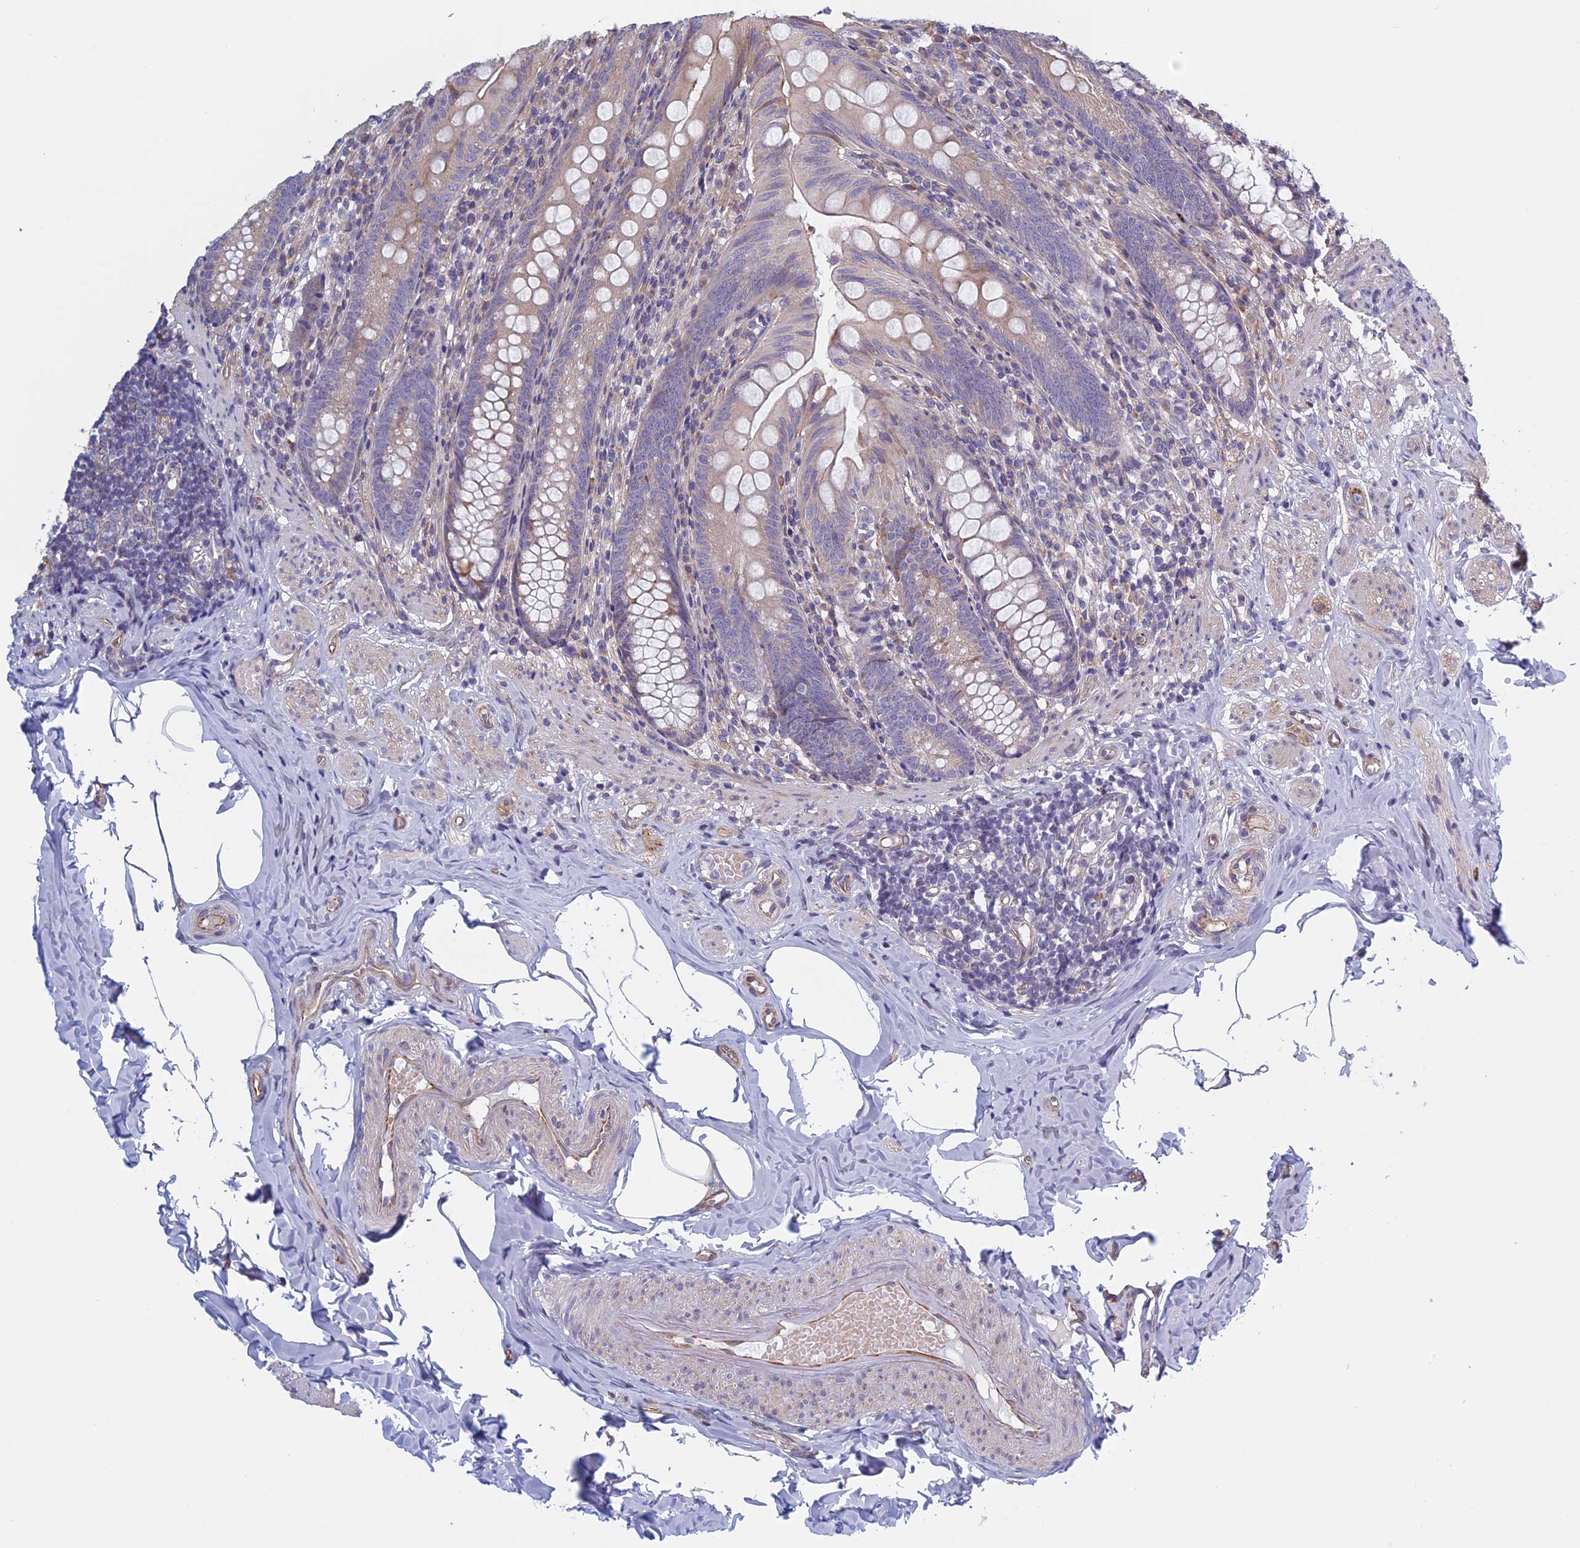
{"staining": {"intensity": "negative", "quantity": "none", "location": "none"}, "tissue": "appendix", "cell_type": "Glandular cells", "image_type": "normal", "snomed": [{"axis": "morphology", "description": "Normal tissue, NOS"}, {"axis": "topography", "description": "Appendix"}], "caption": "Immunohistochemistry (IHC) histopathology image of unremarkable appendix stained for a protein (brown), which demonstrates no expression in glandular cells.", "gene": "BCL2L10", "patient": {"sex": "male", "age": 55}}